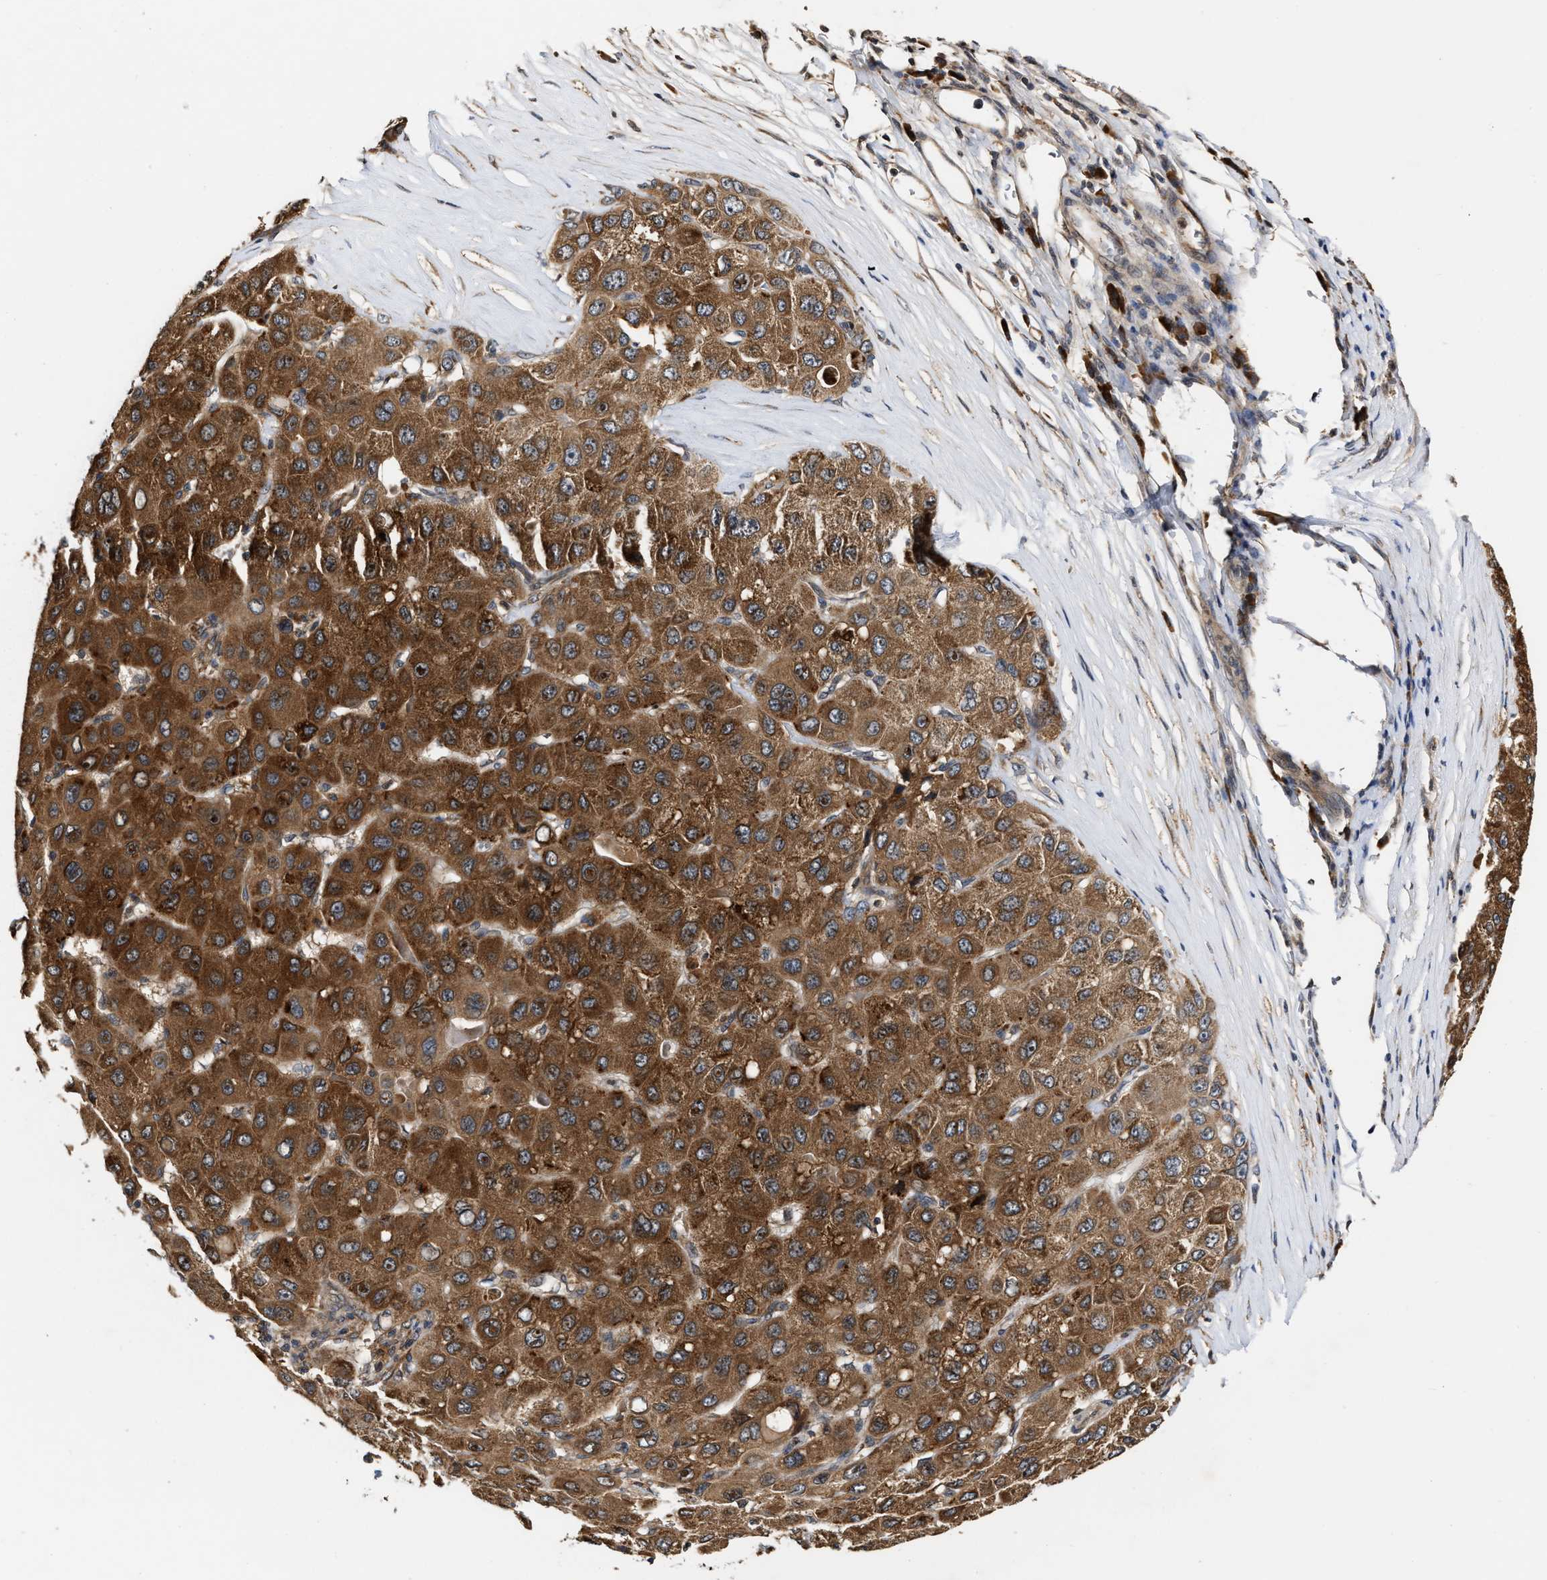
{"staining": {"intensity": "strong", "quantity": ">75%", "location": "cytoplasmic/membranous"}, "tissue": "liver cancer", "cell_type": "Tumor cells", "image_type": "cancer", "snomed": [{"axis": "morphology", "description": "Carcinoma, Hepatocellular, NOS"}, {"axis": "topography", "description": "Liver"}], "caption": "Immunohistochemistry of liver cancer (hepatocellular carcinoma) exhibits high levels of strong cytoplasmic/membranous staining in approximately >75% of tumor cells.", "gene": "SAR1A", "patient": {"sex": "male", "age": 80}}